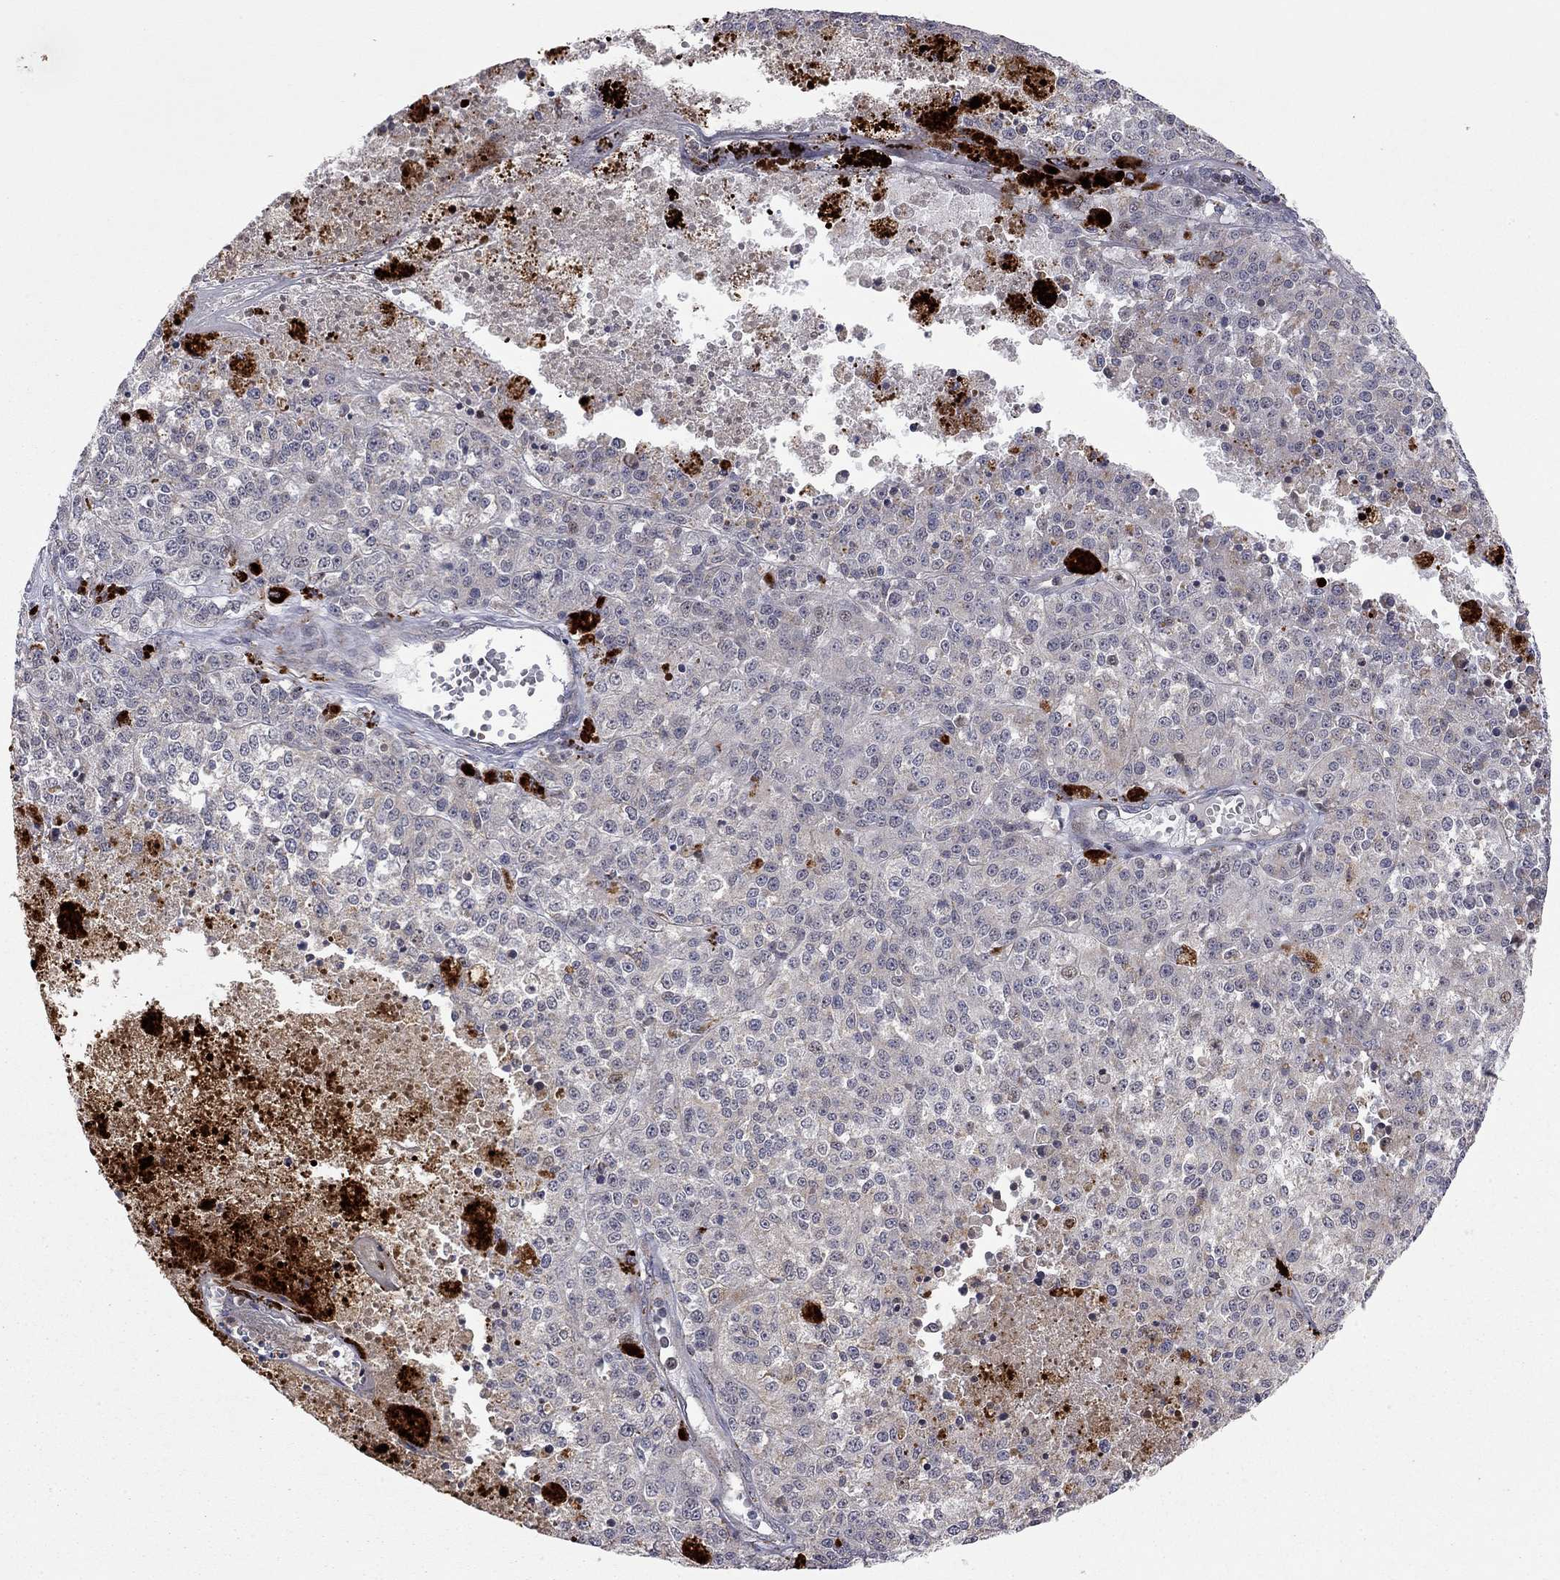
{"staining": {"intensity": "weak", "quantity": "<25%", "location": "cytoplasmic/membranous"}, "tissue": "melanoma", "cell_type": "Tumor cells", "image_type": "cancer", "snomed": [{"axis": "morphology", "description": "Malignant melanoma, Metastatic site"}, {"axis": "topography", "description": "Lymph node"}], "caption": "High magnification brightfield microscopy of melanoma stained with DAB (brown) and counterstained with hematoxylin (blue): tumor cells show no significant positivity.", "gene": "IDS", "patient": {"sex": "female", "age": 64}}